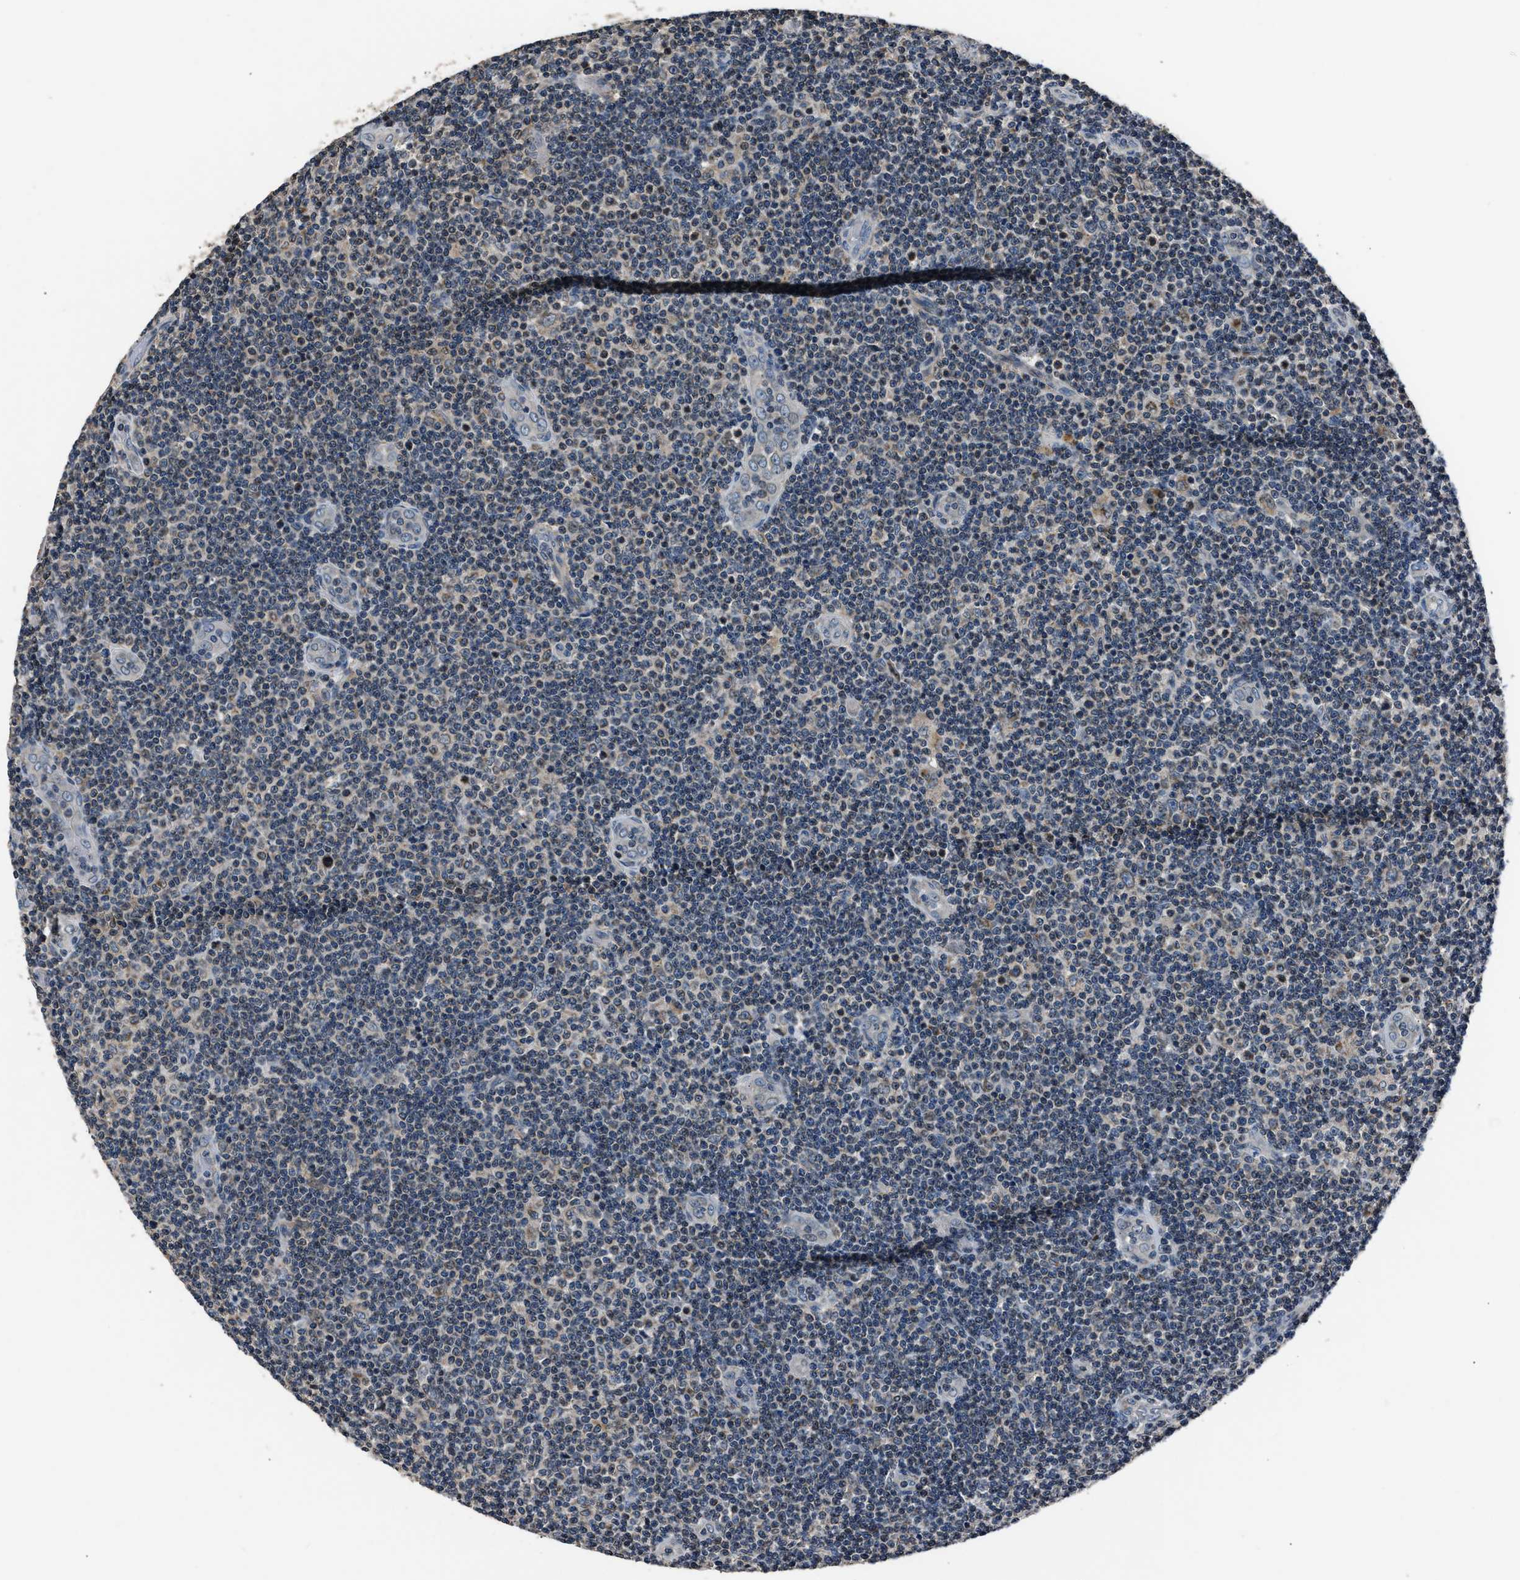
{"staining": {"intensity": "weak", "quantity": "<25%", "location": "cytoplasmic/membranous,nuclear"}, "tissue": "lymphoma", "cell_type": "Tumor cells", "image_type": "cancer", "snomed": [{"axis": "morphology", "description": "Malignant lymphoma, non-Hodgkin's type, Low grade"}, {"axis": "topography", "description": "Lymph node"}], "caption": "An immunohistochemistry (IHC) micrograph of lymphoma is shown. There is no staining in tumor cells of lymphoma.", "gene": "TNRC18", "patient": {"sex": "male", "age": 83}}